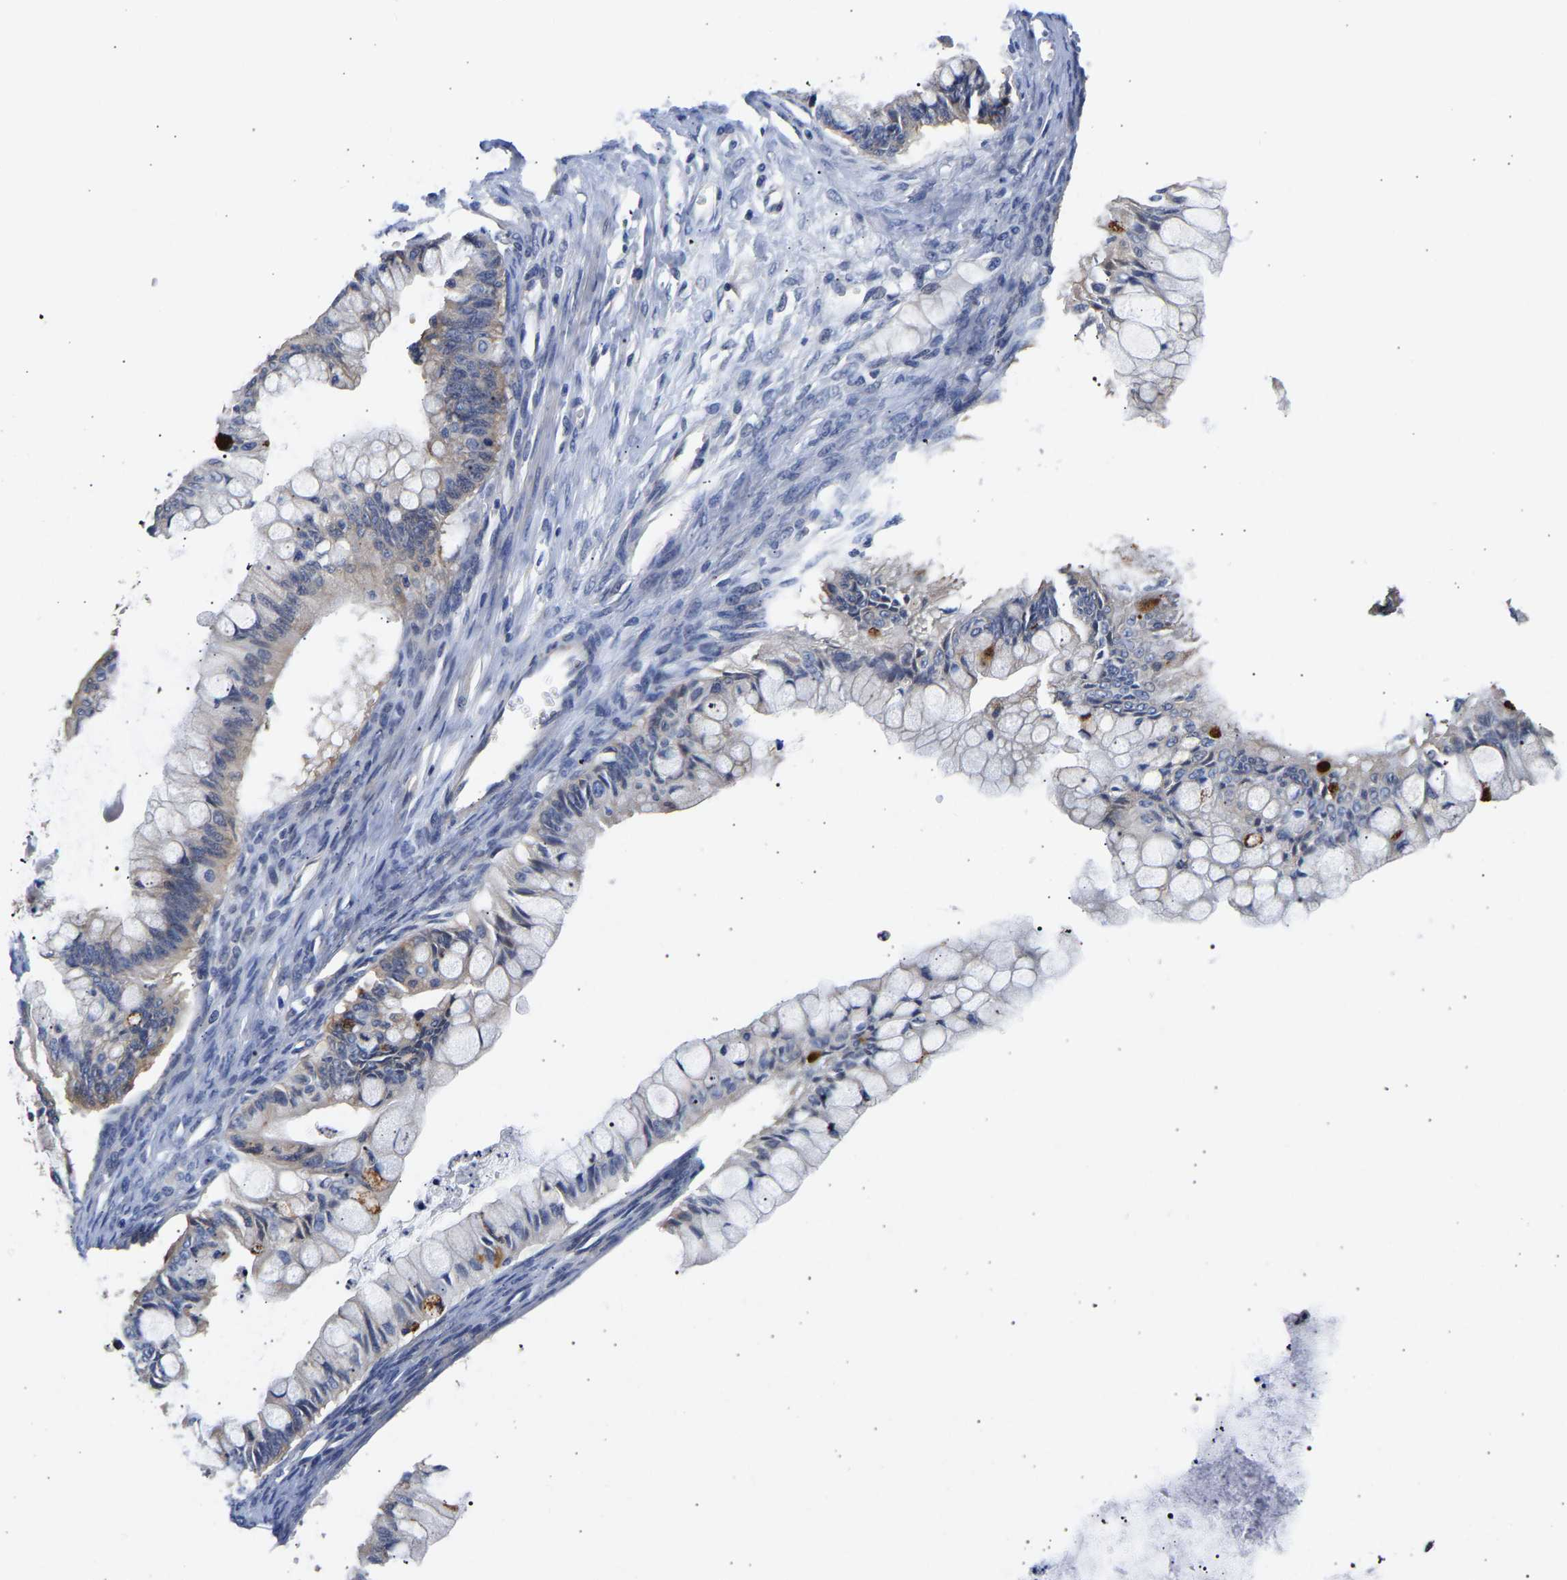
{"staining": {"intensity": "negative", "quantity": "none", "location": "none"}, "tissue": "ovarian cancer", "cell_type": "Tumor cells", "image_type": "cancer", "snomed": [{"axis": "morphology", "description": "Cystadenocarcinoma, mucinous, NOS"}, {"axis": "topography", "description": "Ovary"}], "caption": "A micrograph of ovarian mucinous cystadenocarcinoma stained for a protein reveals no brown staining in tumor cells. The staining is performed using DAB (3,3'-diaminobenzidine) brown chromogen with nuclei counter-stained in using hematoxylin.", "gene": "CCDC6", "patient": {"sex": "female", "age": 57}}